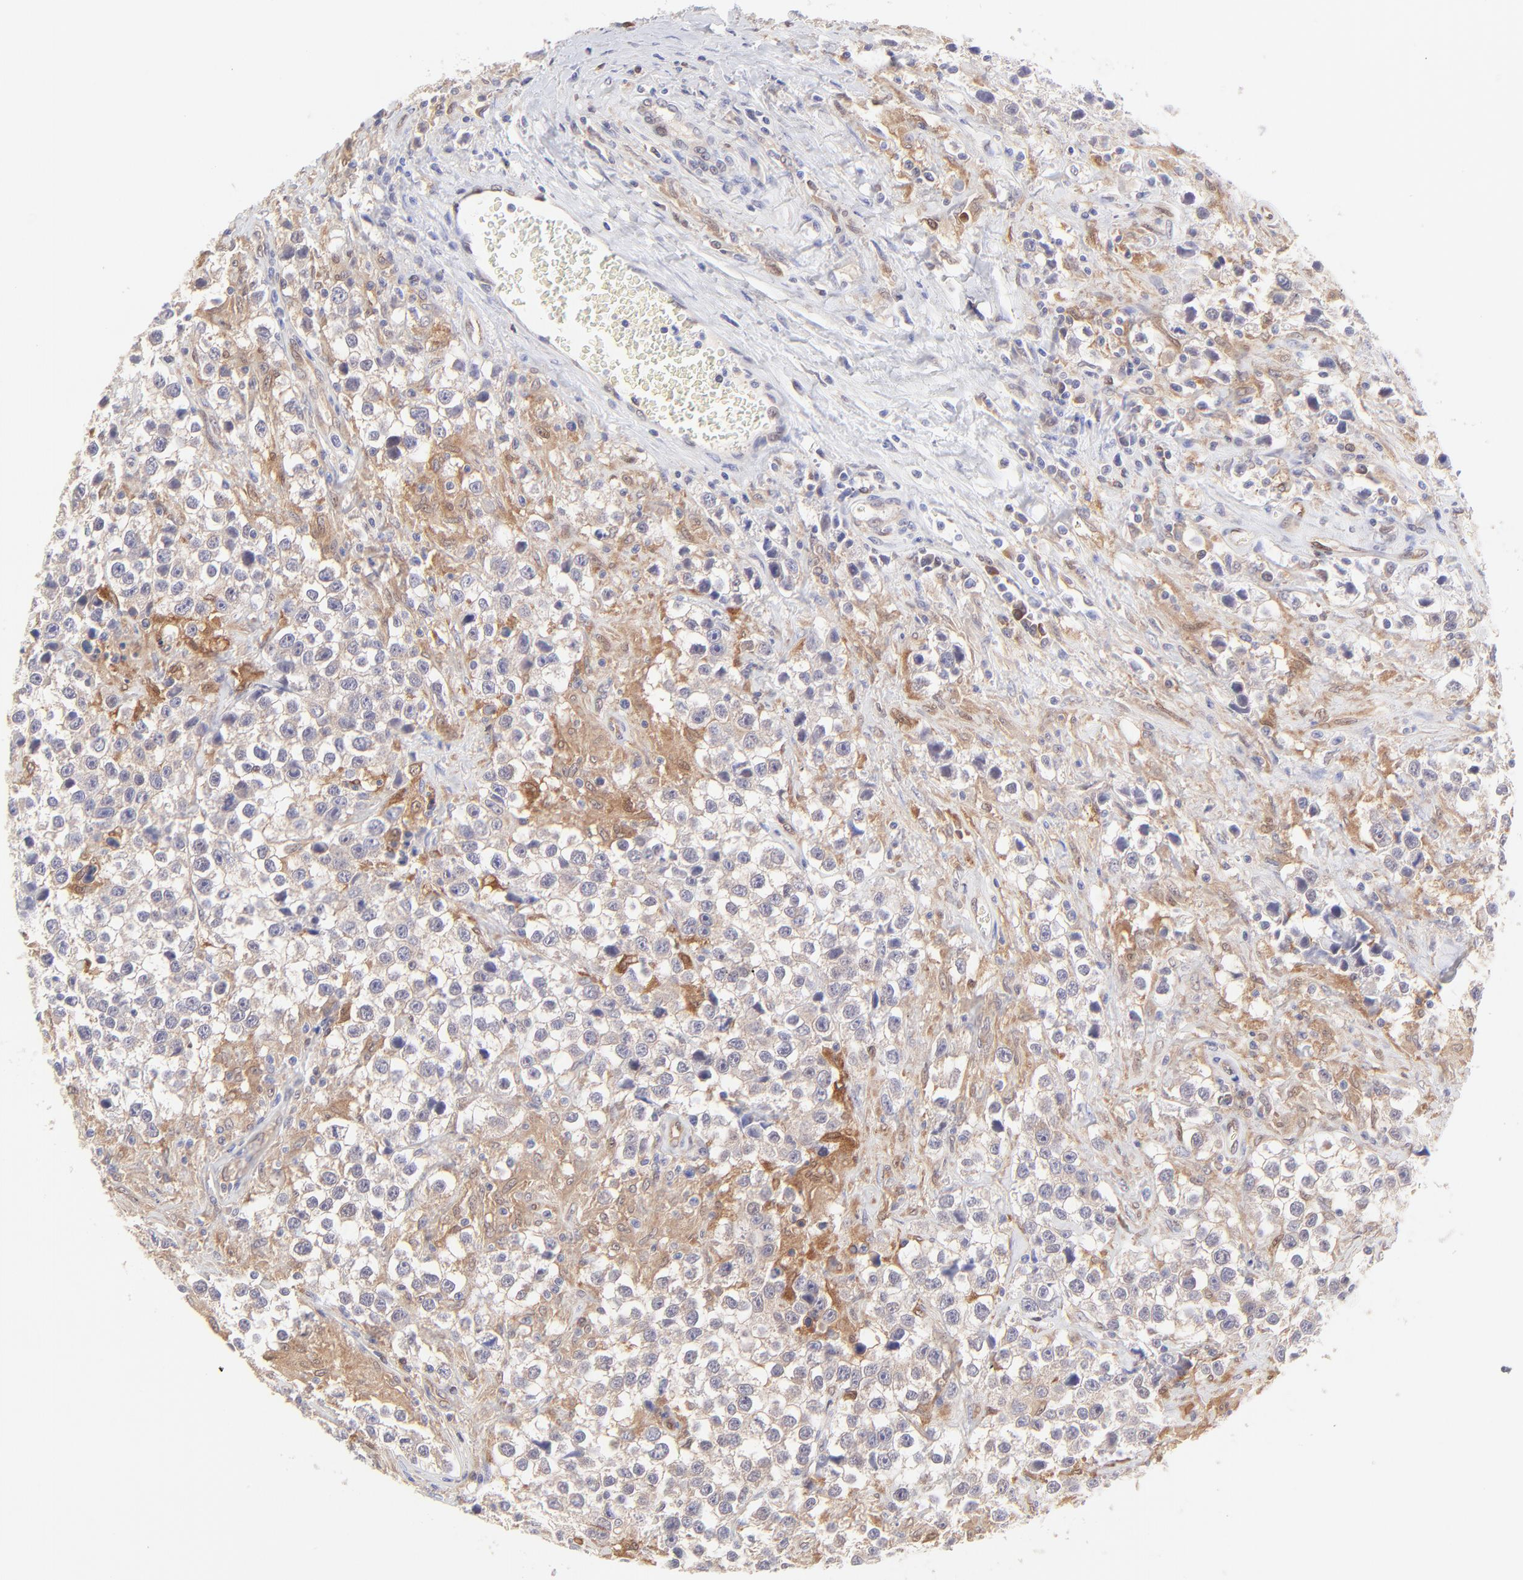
{"staining": {"intensity": "weak", "quantity": "<25%", "location": "cytoplasmic/membranous"}, "tissue": "testis cancer", "cell_type": "Tumor cells", "image_type": "cancer", "snomed": [{"axis": "morphology", "description": "Seminoma, NOS"}, {"axis": "topography", "description": "Testis"}], "caption": "An image of human testis cancer is negative for staining in tumor cells.", "gene": "HYAL1", "patient": {"sex": "male", "age": 43}}